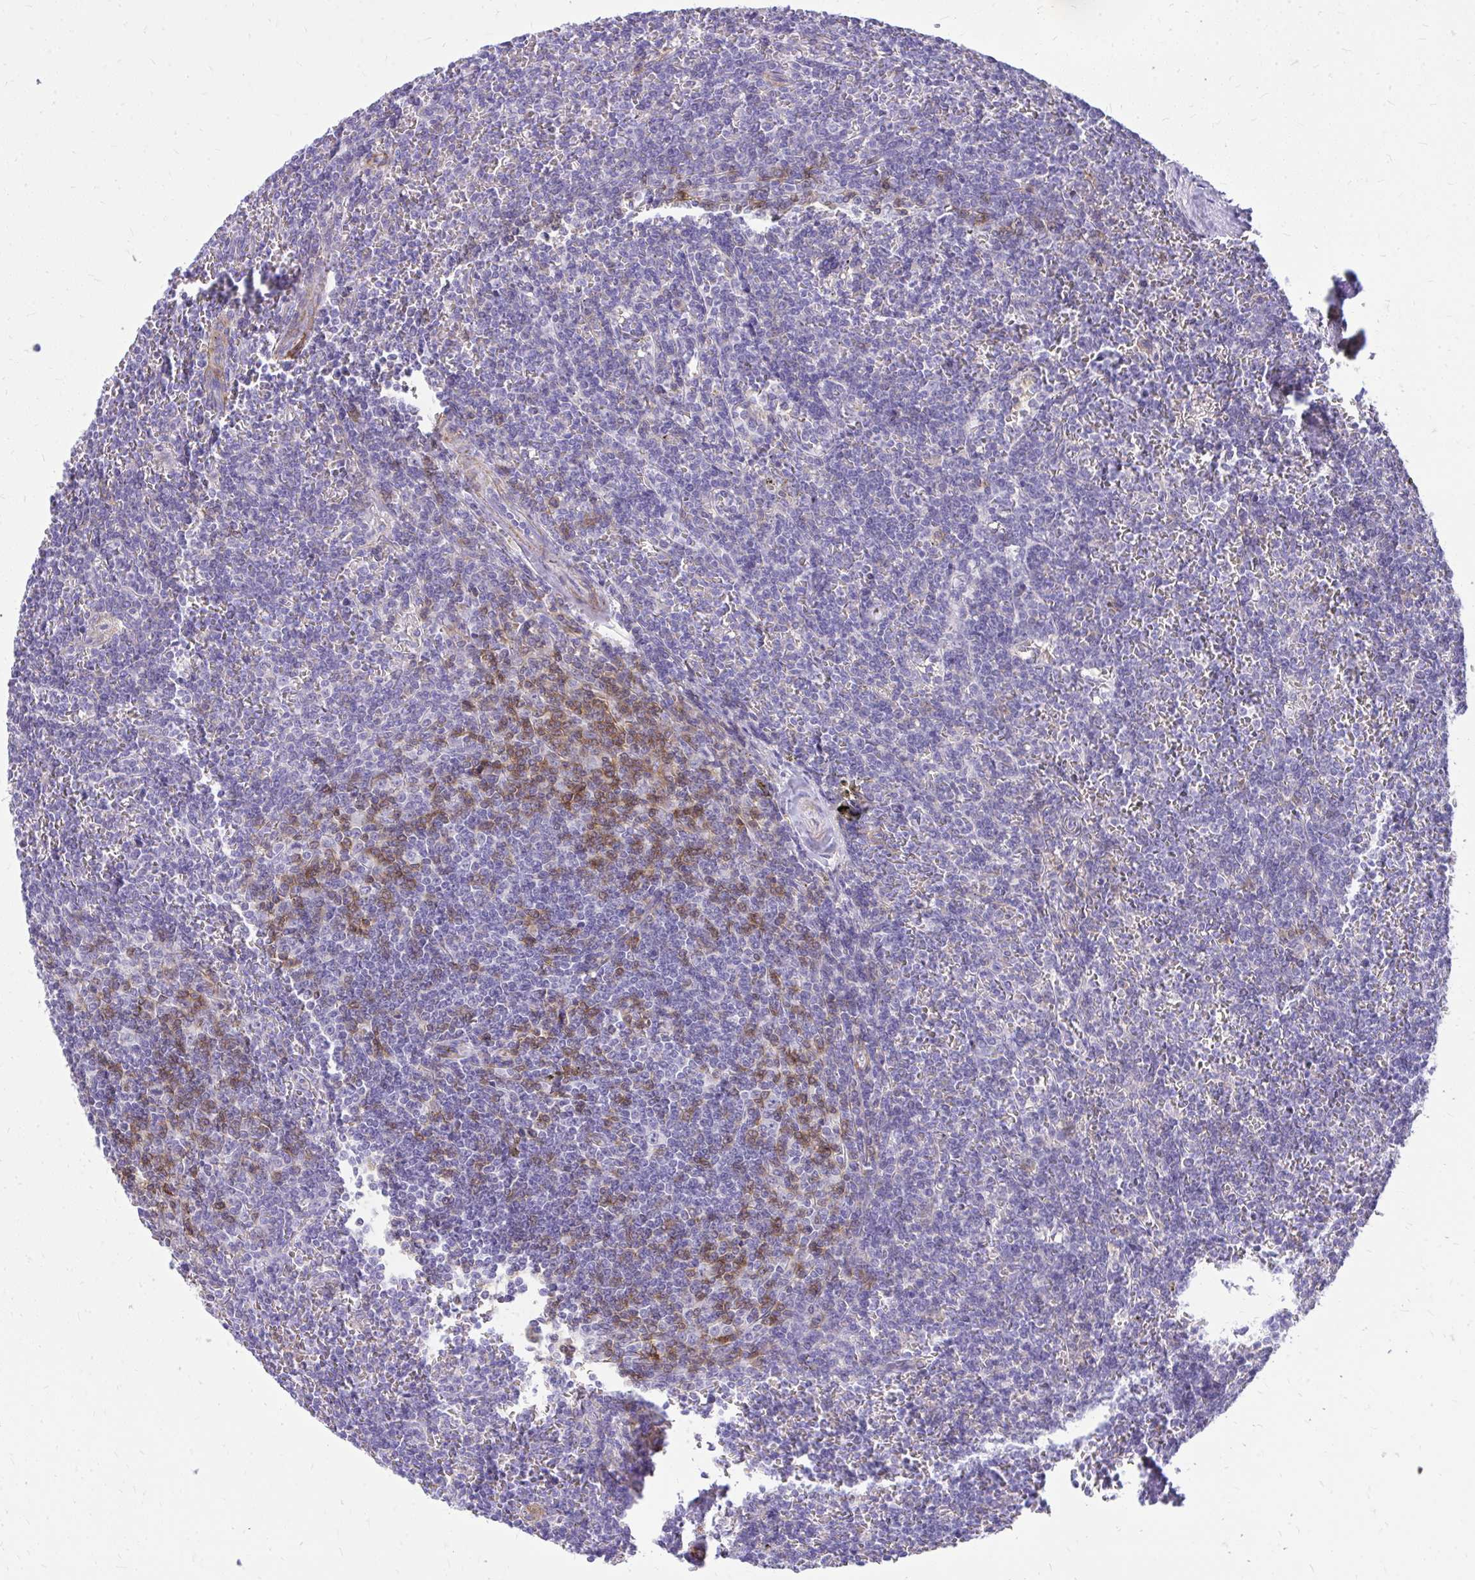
{"staining": {"intensity": "negative", "quantity": "none", "location": "none"}, "tissue": "lymphoma", "cell_type": "Tumor cells", "image_type": "cancer", "snomed": [{"axis": "morphology", "description": "Malignant lymphoma, non-Hodgkin's type, Low grade"}, {"axis": "topography", "description": "Spleen"}], "caption": "Tumor cells are negative for brown protein staining in lymphoma.", "gene": "GPRIN3", "patient": {"sex": "male", "age": 78}}